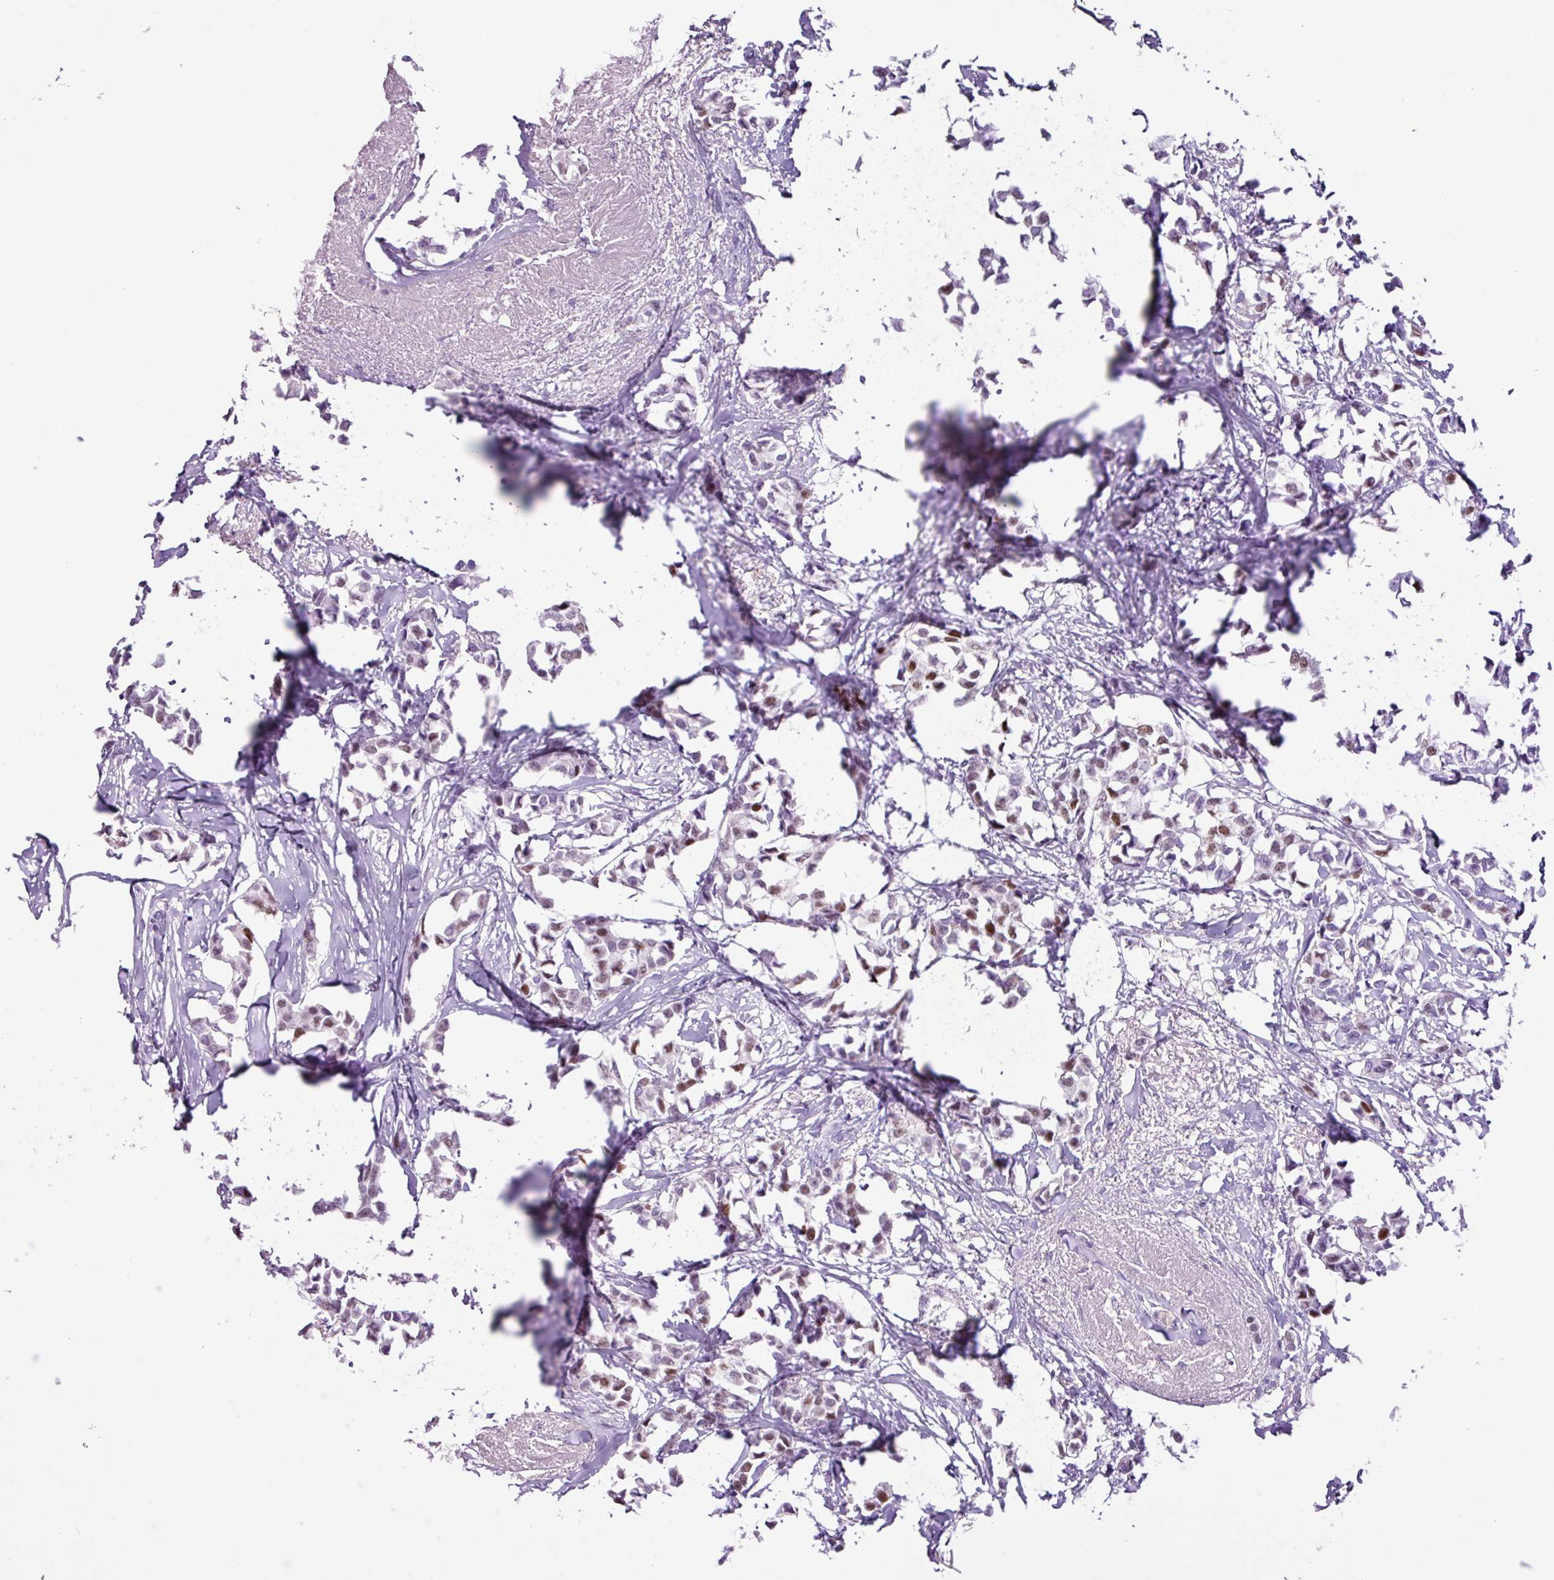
{"staining": {"intensity": "moderate", "quantity": "<25%", "location": "nuclear"}, "tissue": "breast cancer", "cell_type": "Tumor cells", "image_type": "cancer", "snomed": [{"axis": "morphology", "description": "Duct carcinoma"}, {"axis": "topography", "description": "Breast"}], "caption": "This histopathology image displays breast cancer (invasive ductal carcinoma) stained with immunohistochemistry to label a protein in brown. The nuclear of tumor cells show moderate positivity for the protein. Nuclei are counter-stained blue.", "gene": "PGR", "patient": {"sex": "female", "age": 73}}